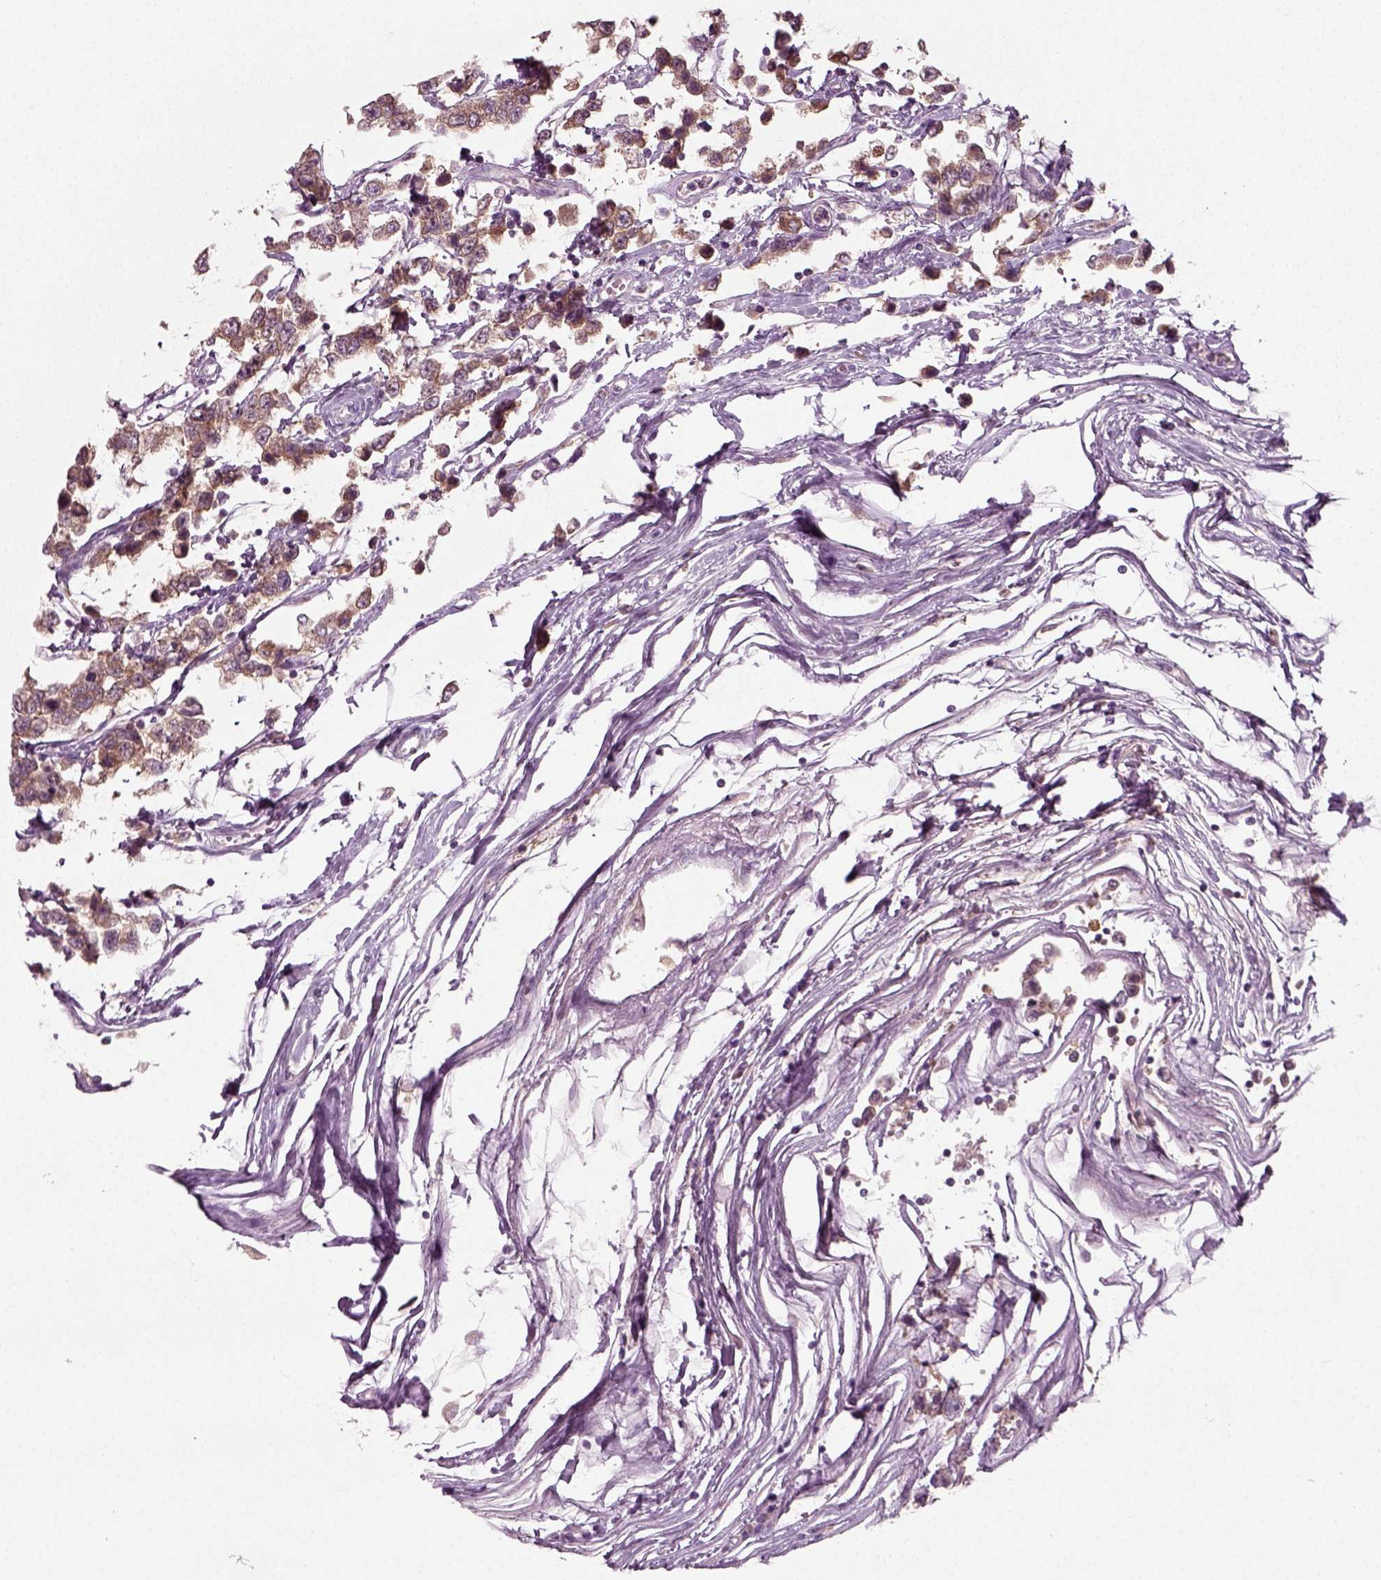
{"staining": {"intensity": "moderate", "quantity": "<25%", "location": "cytoplasmic/membranous"}, "tissue": "testis cancer", "cell_type": "Tumor cells", "image_type": "cancer", "snomed": [{"axis": "morphology", "description": "Seminoma, NOS"}, {"axis": "topography", "description": "Testis"}], "caption": "Moderate cytoplasmic/membranous protein staining is seen in about <25% of tumor cells in testis seminoma.", "gene": "RND2", "patient": {"sex": "male", "age": 34}}